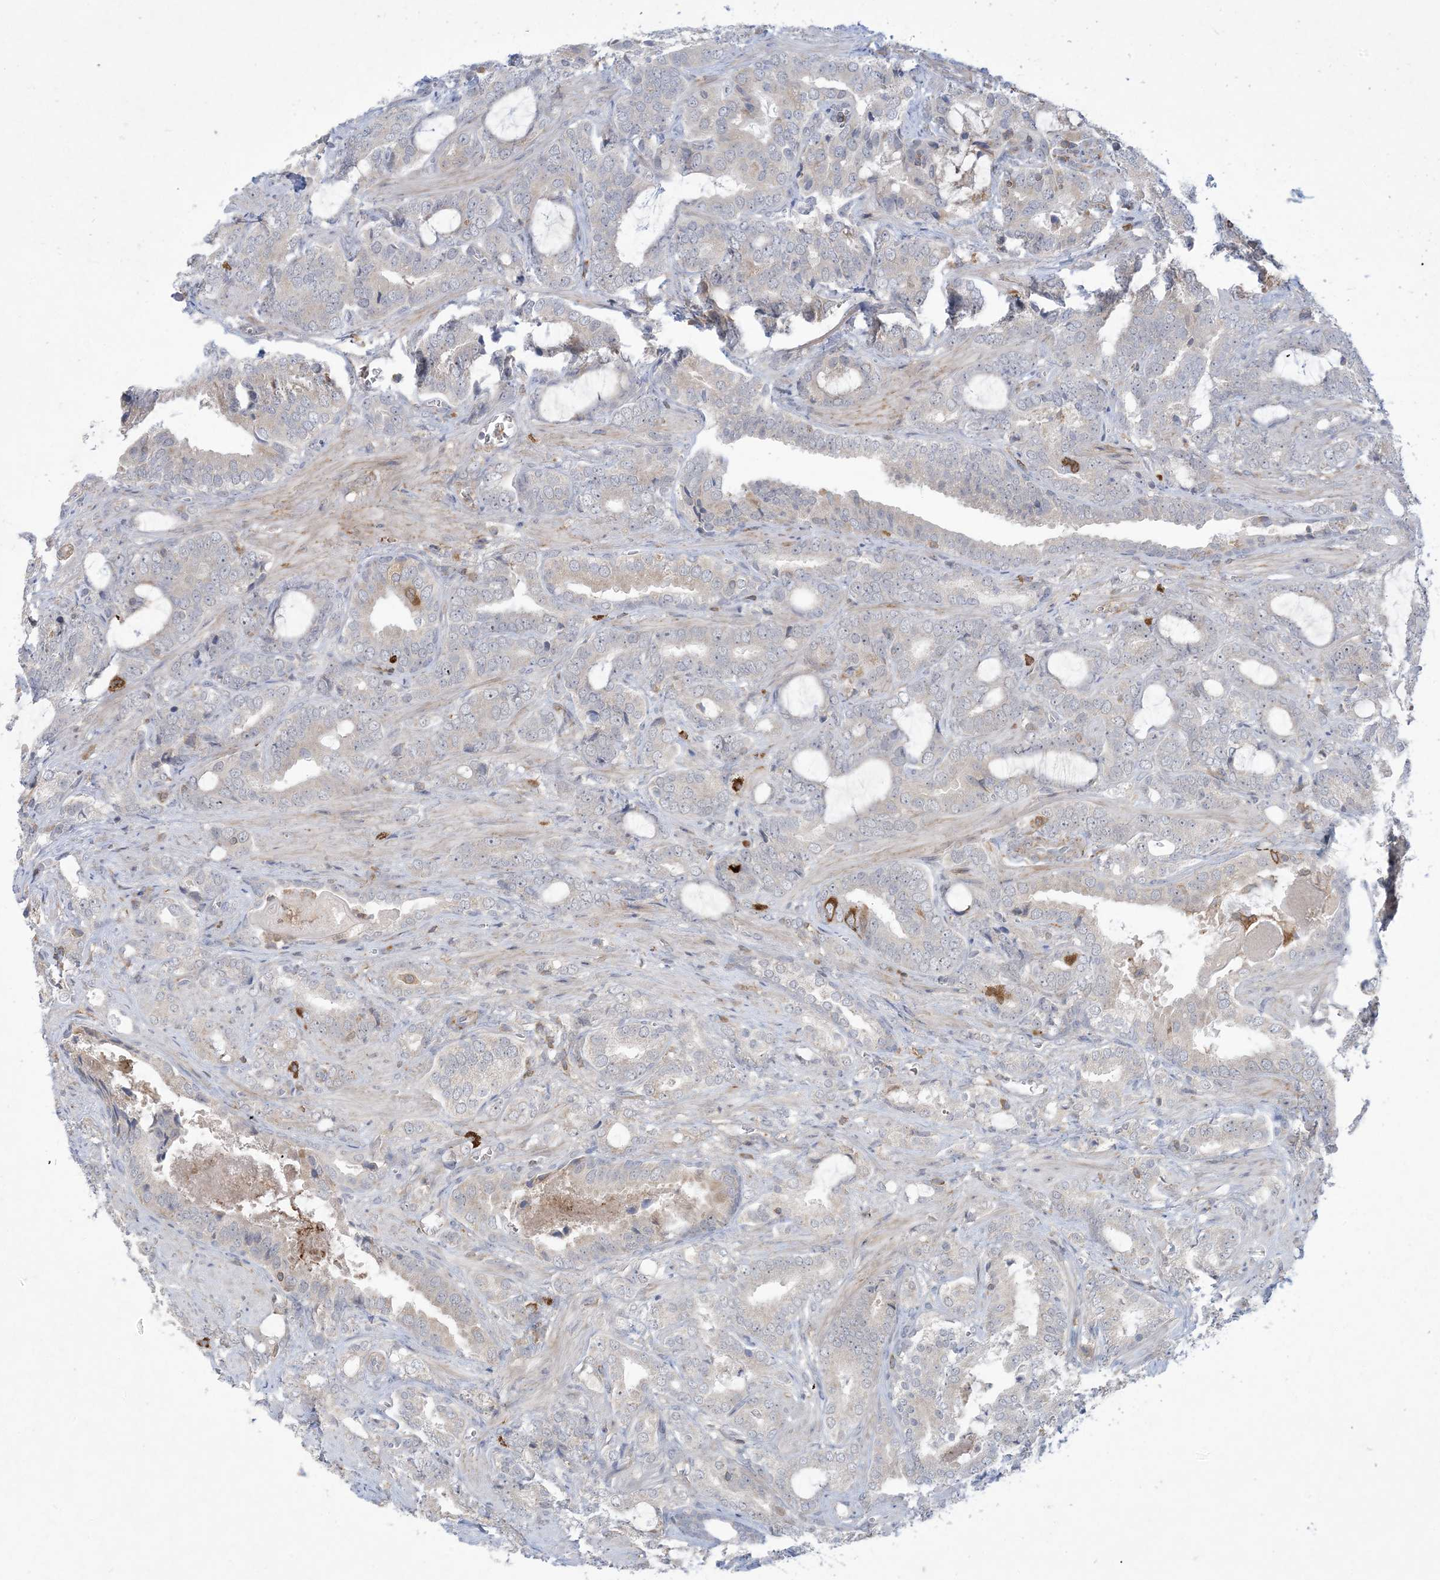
{"staining": {"intensity": "negative", "quantity": "none", "location": "none"}, "tissue": "prostate cancer", "cell_type": "Tumor cells", "image_type": "cancer", "snomed": [{"axis": "morphology", "description": "Adenocarcinoma, High grade"}, {"axis": "topography", "description": "Prostate and seminal vesicle, NOS"}], "caption": "Prostate cancer was stained to show a protein in brown. There is no significant expression in tumor cells.", "gene": "AOC1", "patient": {"sex": "male", "age": 67}}